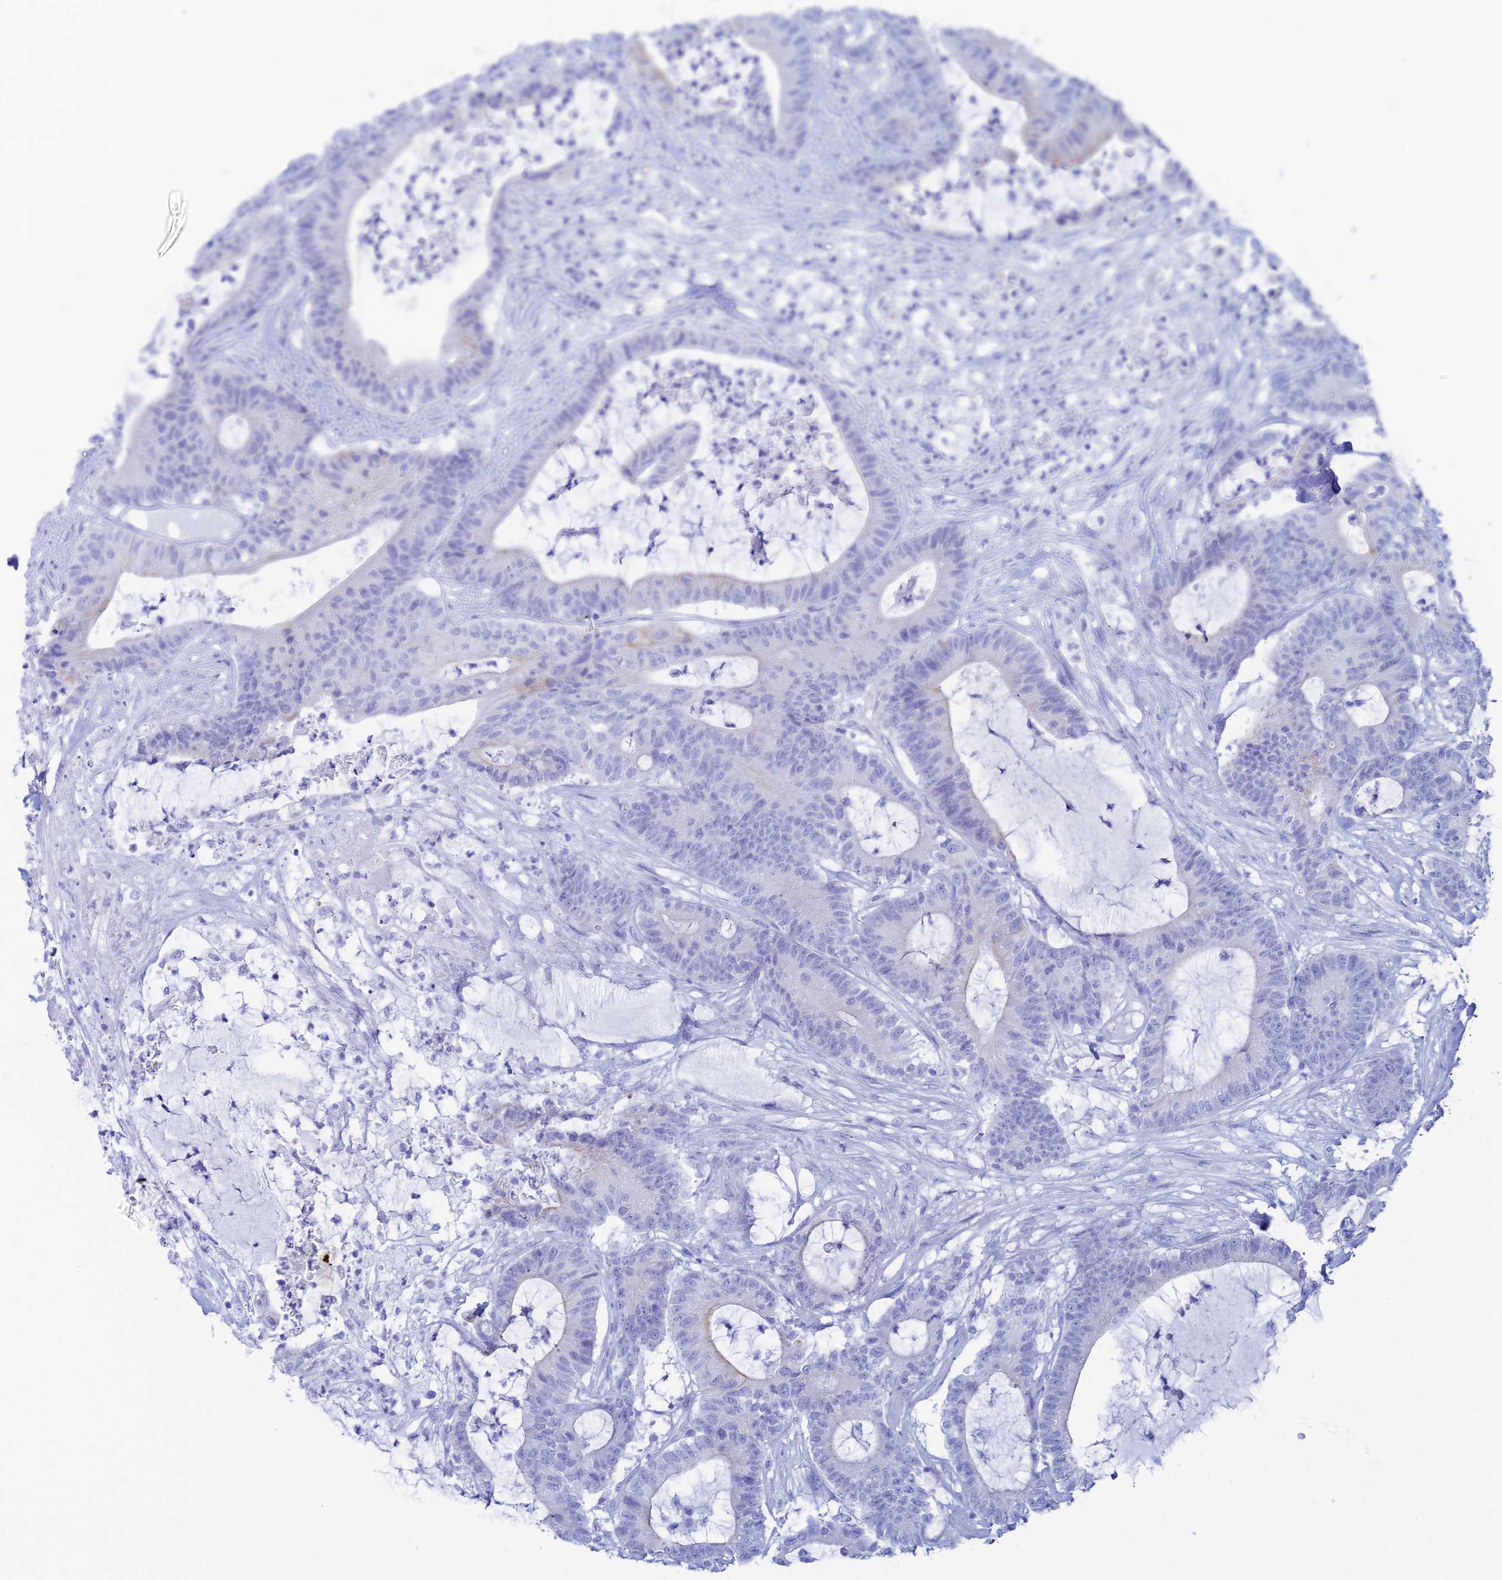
{"staining": {"intensity": "negative", "quantity": "none", "location": "none"}, "tissue": "colorectal cancer", "cell_type": "Tumor cells", "image_type": "cancer", "snomed": [{"axis": "morphology", "description": "Adenocarcinoma, NOS"}, {"axis": "topography", "description": "Colon"}], "caption": "Tumor cells are negative for brown protein staining in colorectal adenocarcinoma. (DAB (3,3'-diaminobenzidine) immunohistochemistry, high magnification).", "gene": "CEP152", "patient": {"sex": "female", "age": 84}}